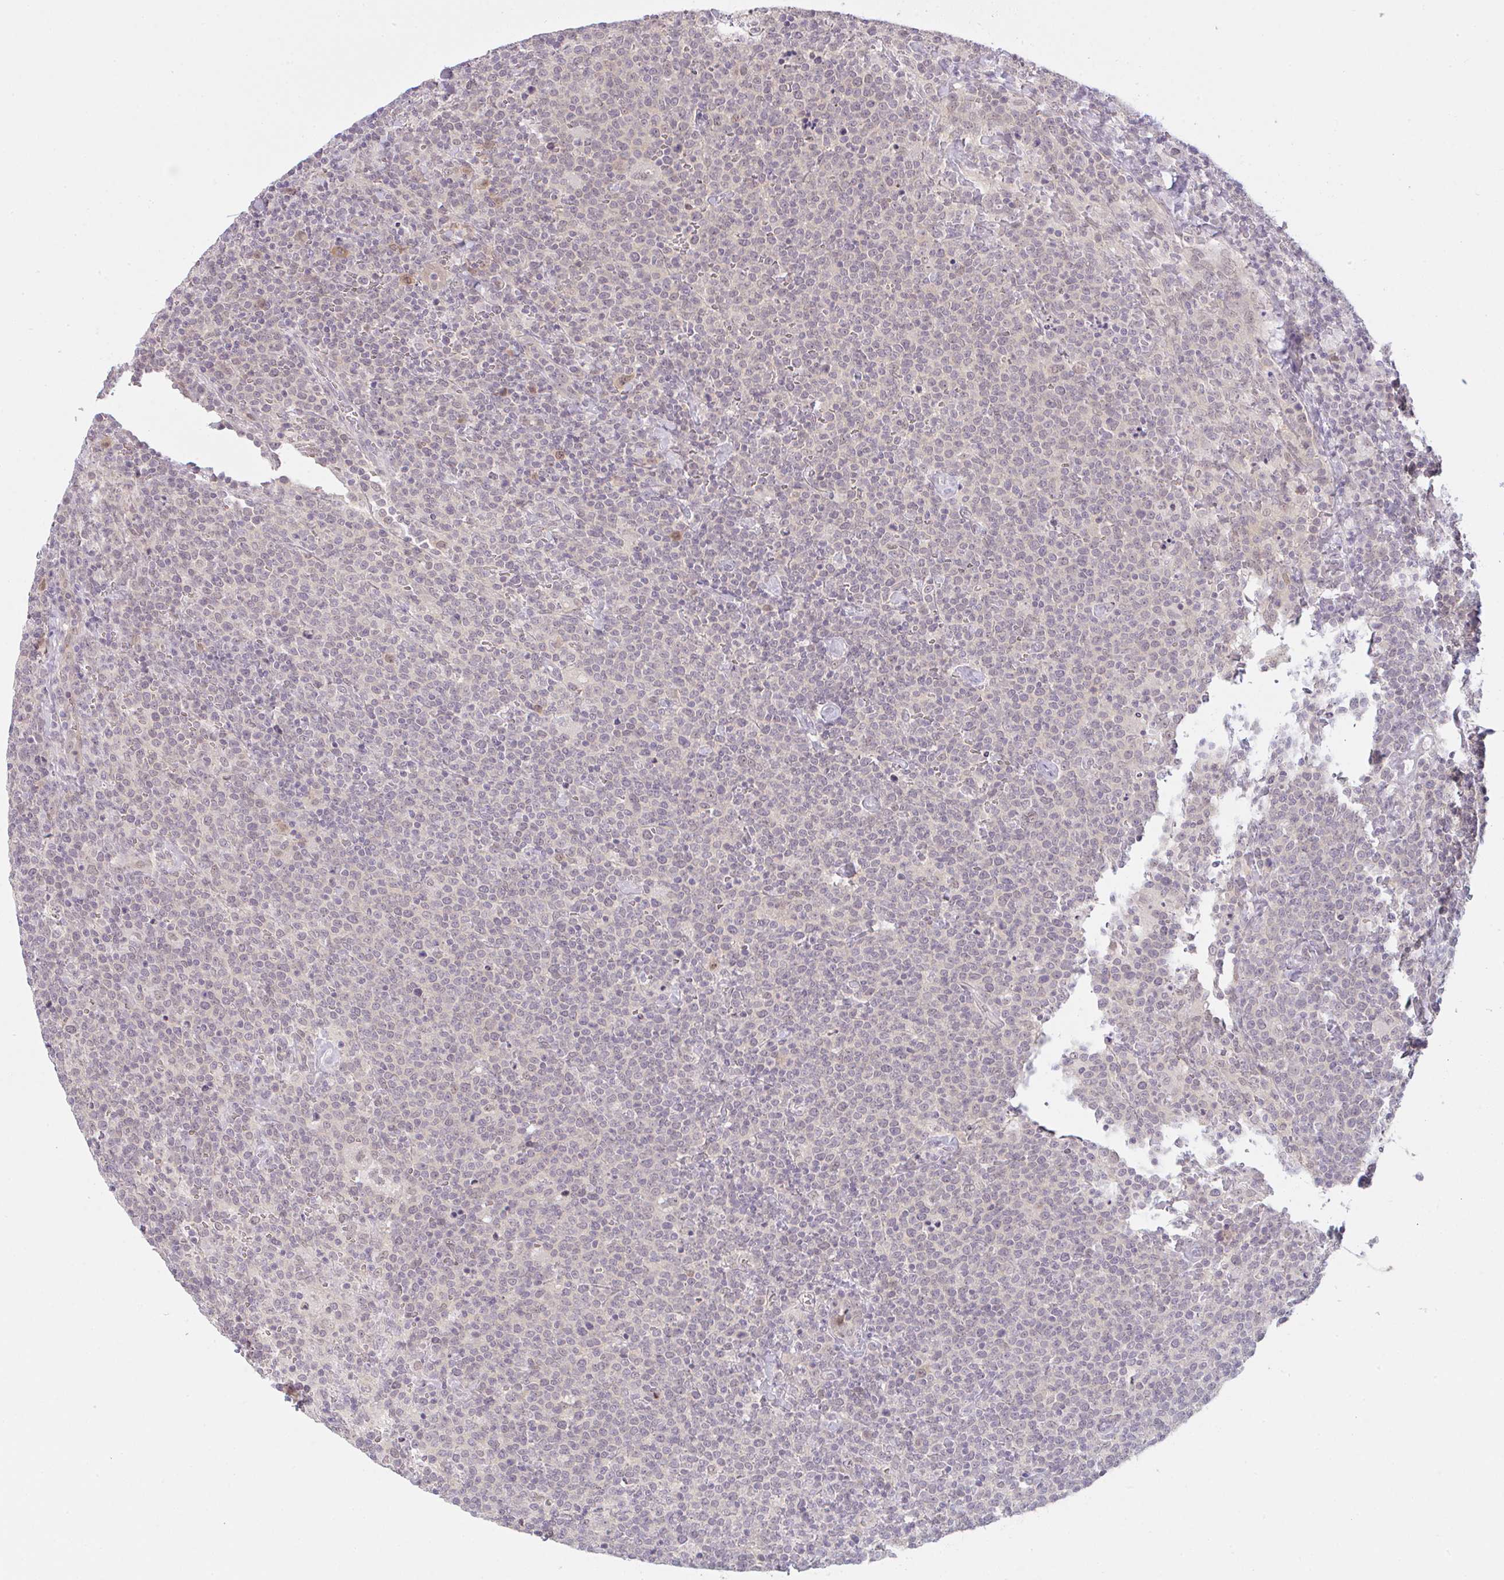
{"staining": {"intensity": "negative", "quantity": "none", "location": "none"}, "tissue": "lymphoma", "cell_type": "Tumor cells", "image_type": "cancer", "snomed": [{"axis": "morphology", "description": "Malignant lymphoma, non-Hodgkin's type, High grade"}, {"axis": "topography", "description": "Lymph node"}], "caption": "Tumor cells show no significant protein positivity in lymphoma.", "gene": "CSE1L", "patient": {"sex": "male", "age": 61}}